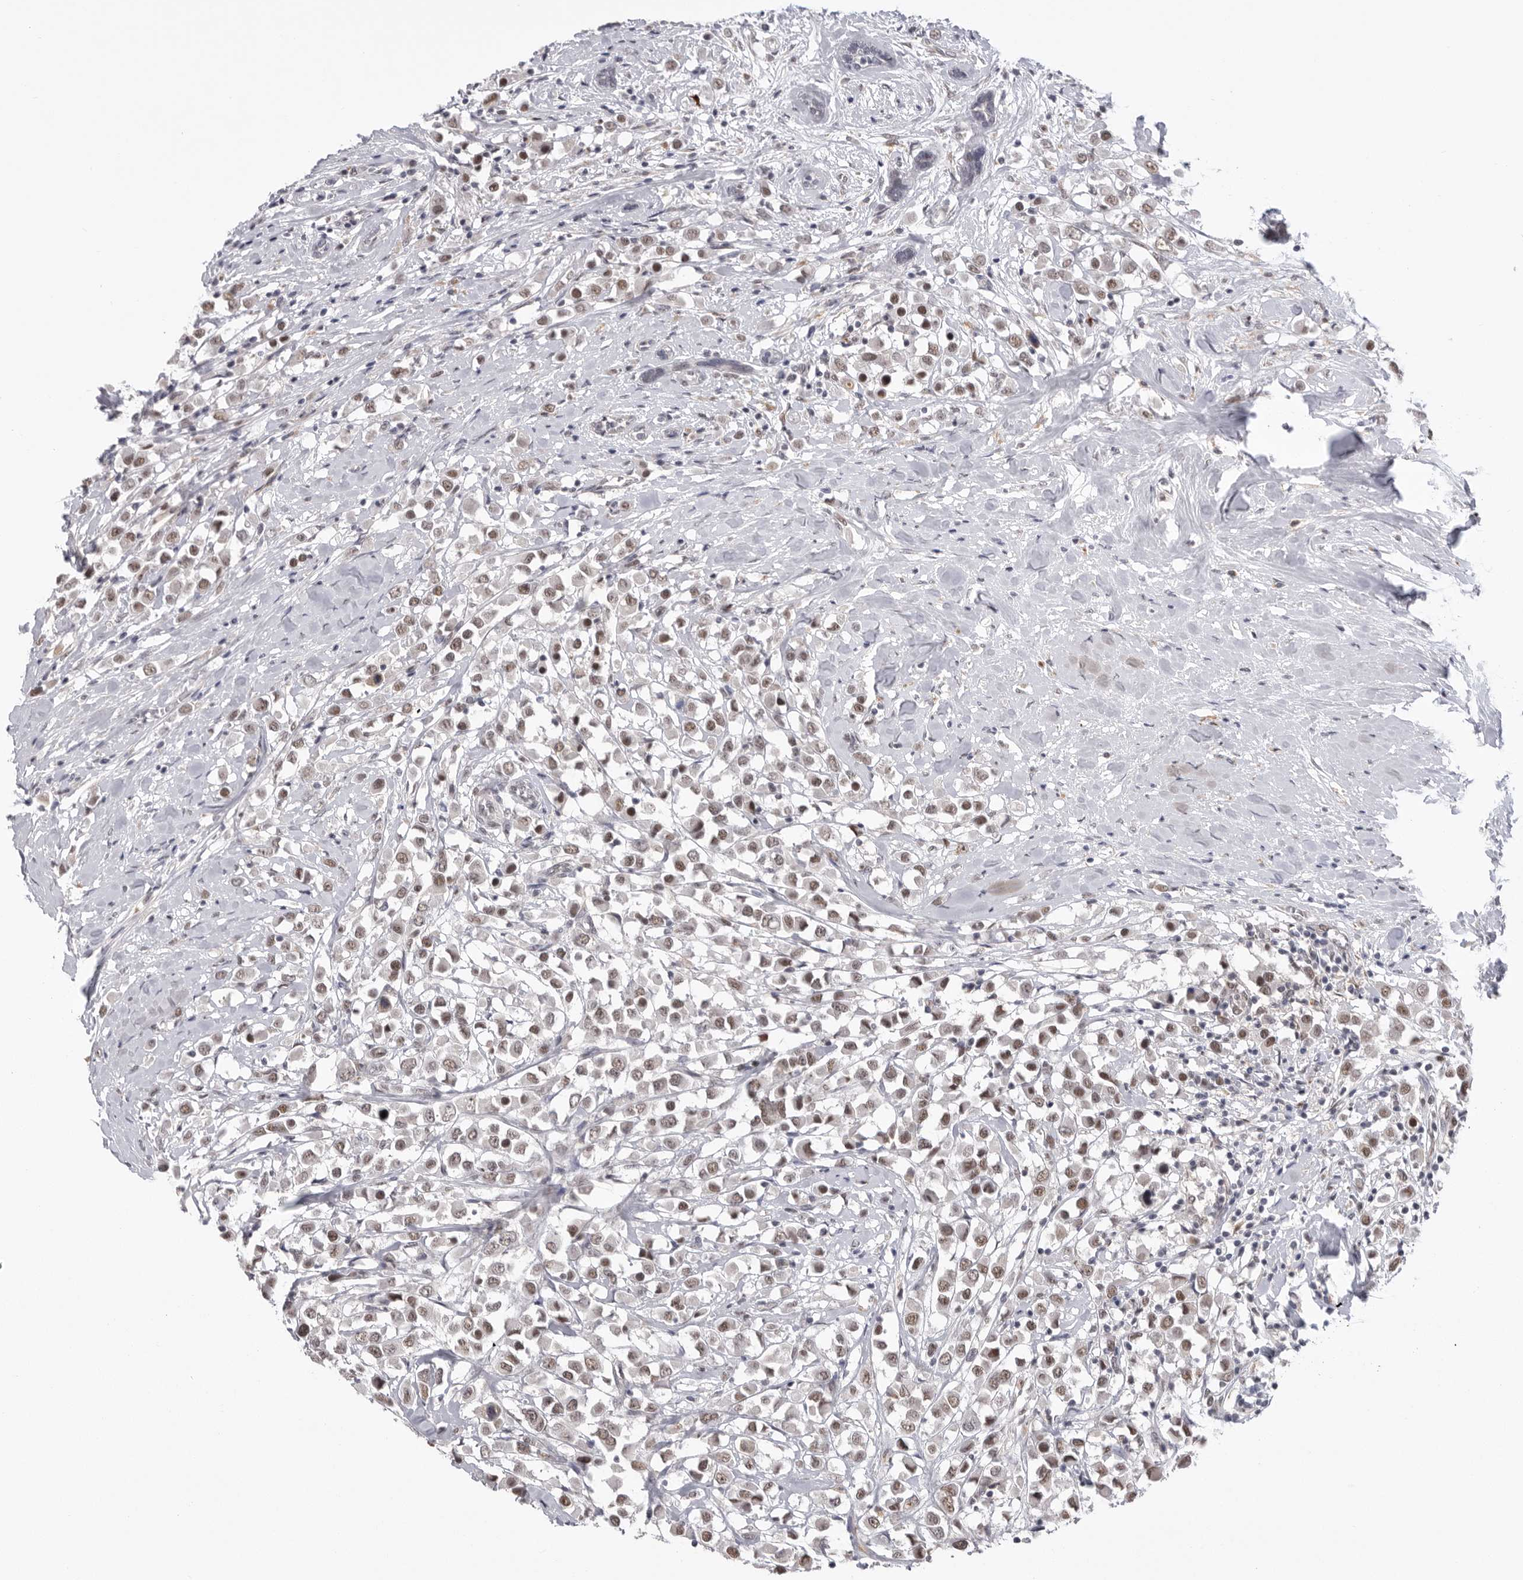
{"staining": {"intensity": "moderate", "quantity": ">75%", "location": "nuclear"}, "tissue": "breast cancer", "cell_type": "Tumor cells", "image_type": "cancer", "snomed": [{"axis": "morphology", "description": "Duct carcinoma"}, {"axis": "topography", "description": "Breast"}], "caption": "Immunohistochemistry (IHC) of human breast infiltrating ductal carcinoma exhibits medium levels of moderate nuclear positivity in approximately >75% of tumor cells.", "gene": "BCLAF3", "patient": {"sex": "female", "age": 61}}